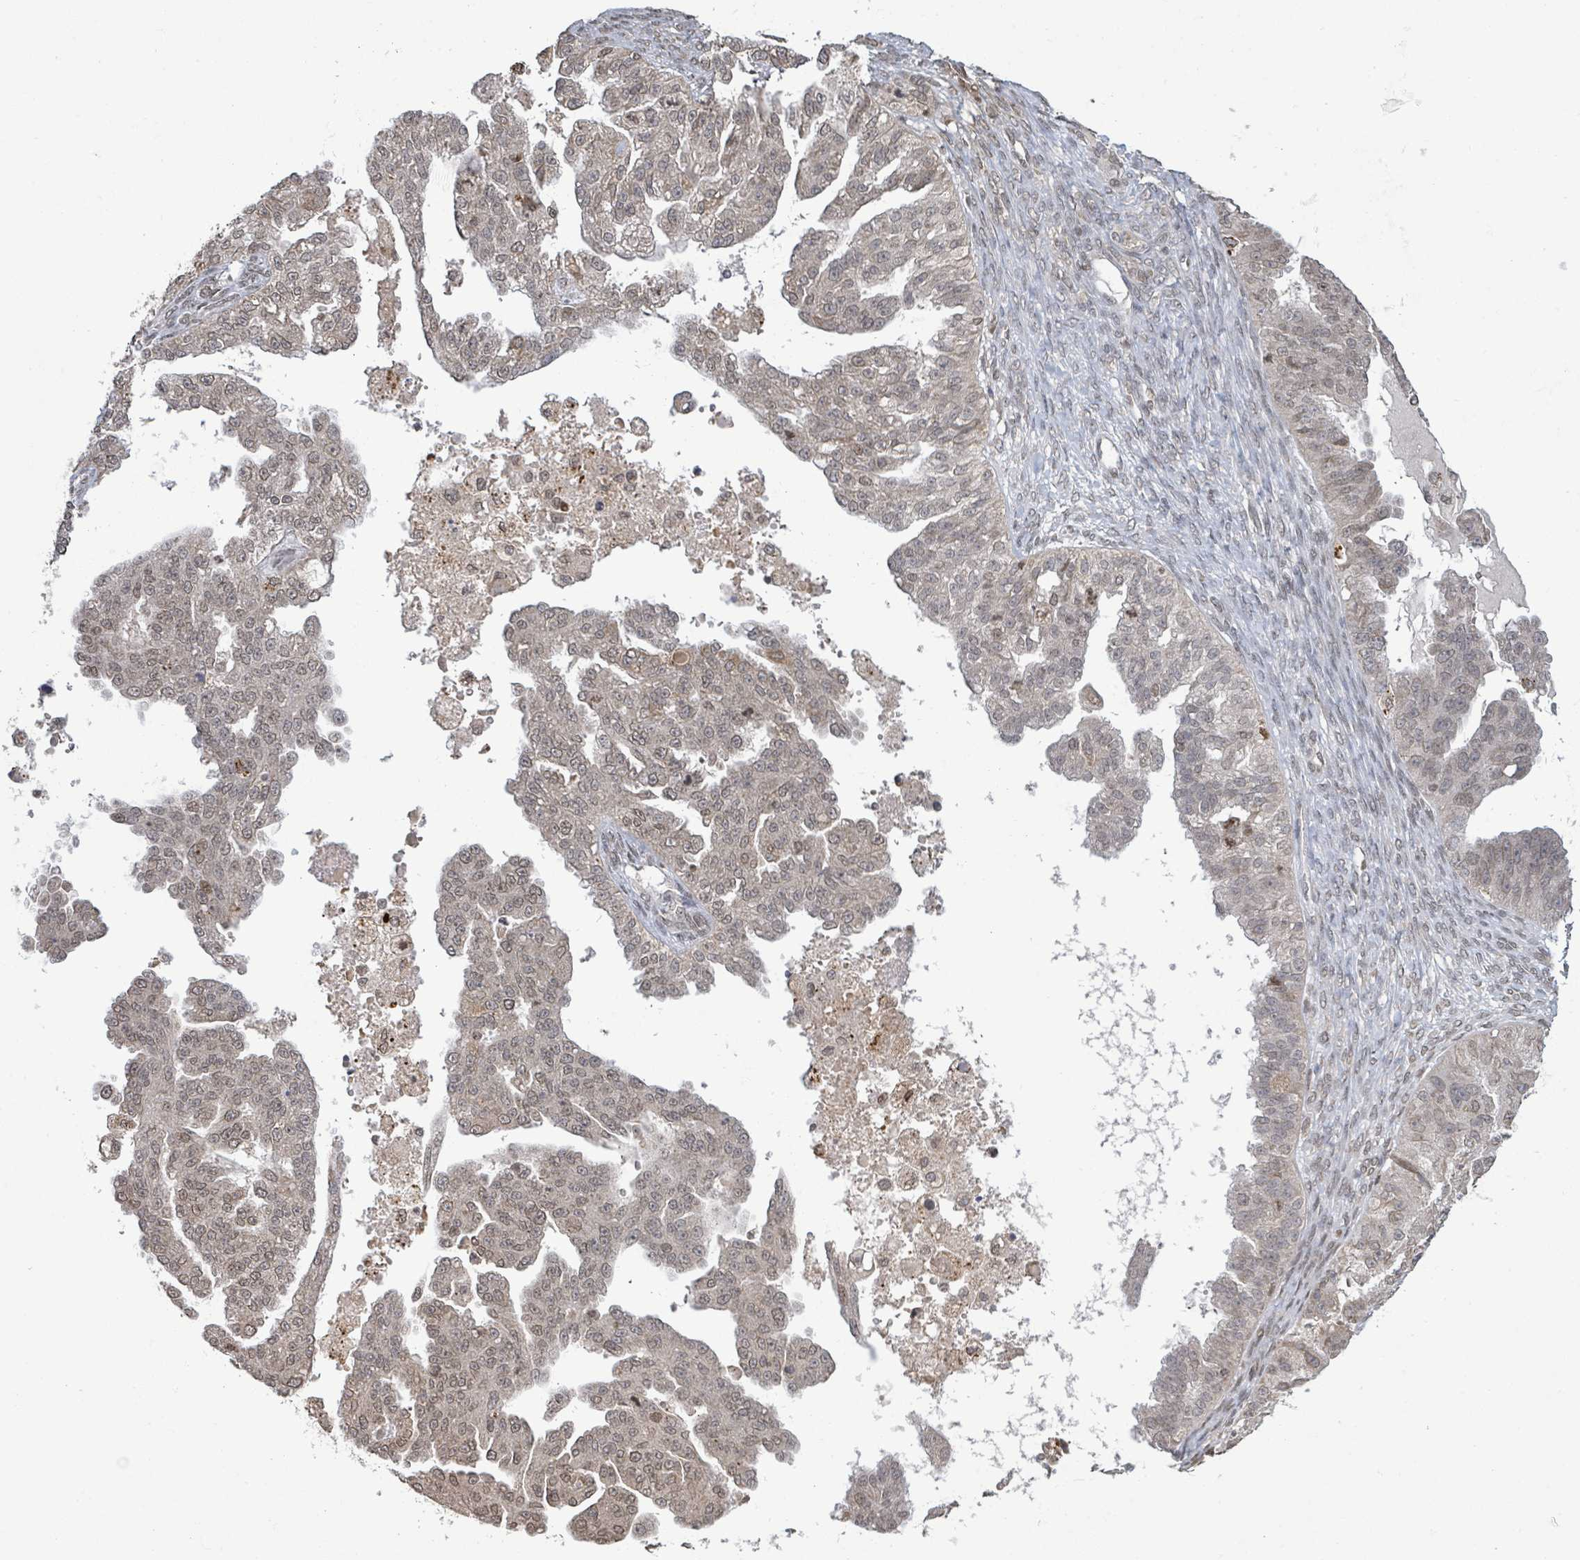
{"staining": {"intensity": "weak", "quantity": "25%-75%", "location": "nuclear"}, "tissue": "ovarian cancer", "cell_type": "Tumor cells", "image_type": "cancer", "snomed": [{"axis": "morphology", "description": "Cystadenocarcinoma, serous, NOS"}, {"axis": "topography", "description": "Ovary"}], "caption": "Immunohistochemical staining of human ovarian cancer (serous cystadenocarcinoma) shows low levels of weak nuclear positivity in about 25%-75% of tumor cells.", "gene": "SBF2", "patient": {"sex": "female", "age": 58}}